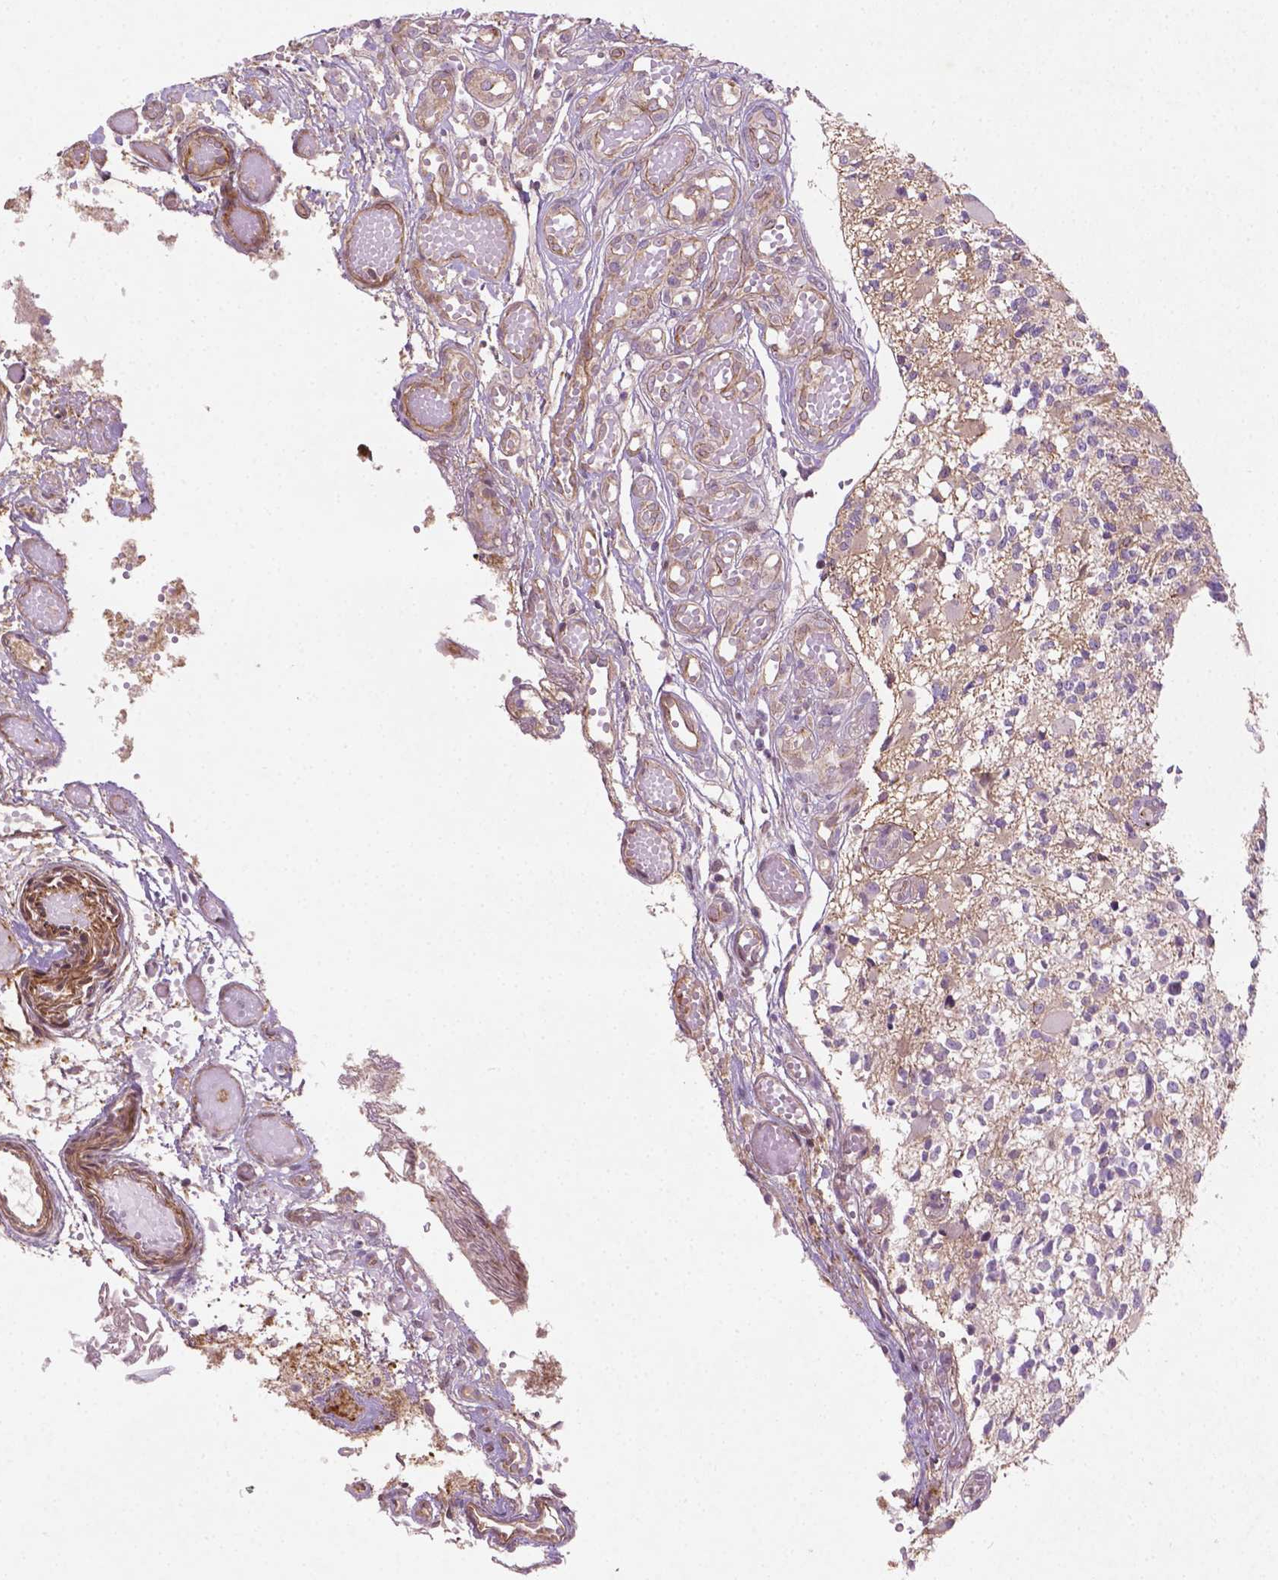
{"staining": {"intensity": "negative", "quantity": "none", "location": "none"}, "tissue": "glioma", "cell_type": "Tumor cells", "image_type": "cancer", "snomed": [{"axis": "morphology", "description": "Glioma, malignant, High grade"}, {"axis": "topography", "description": "Brain"}], "caption": "The histopathology image exhibits no significant staining in tumor cells of malignant glioma (high-grade).", "gene": "TCHP", "patient": {"sex": "female", "age": 63}}